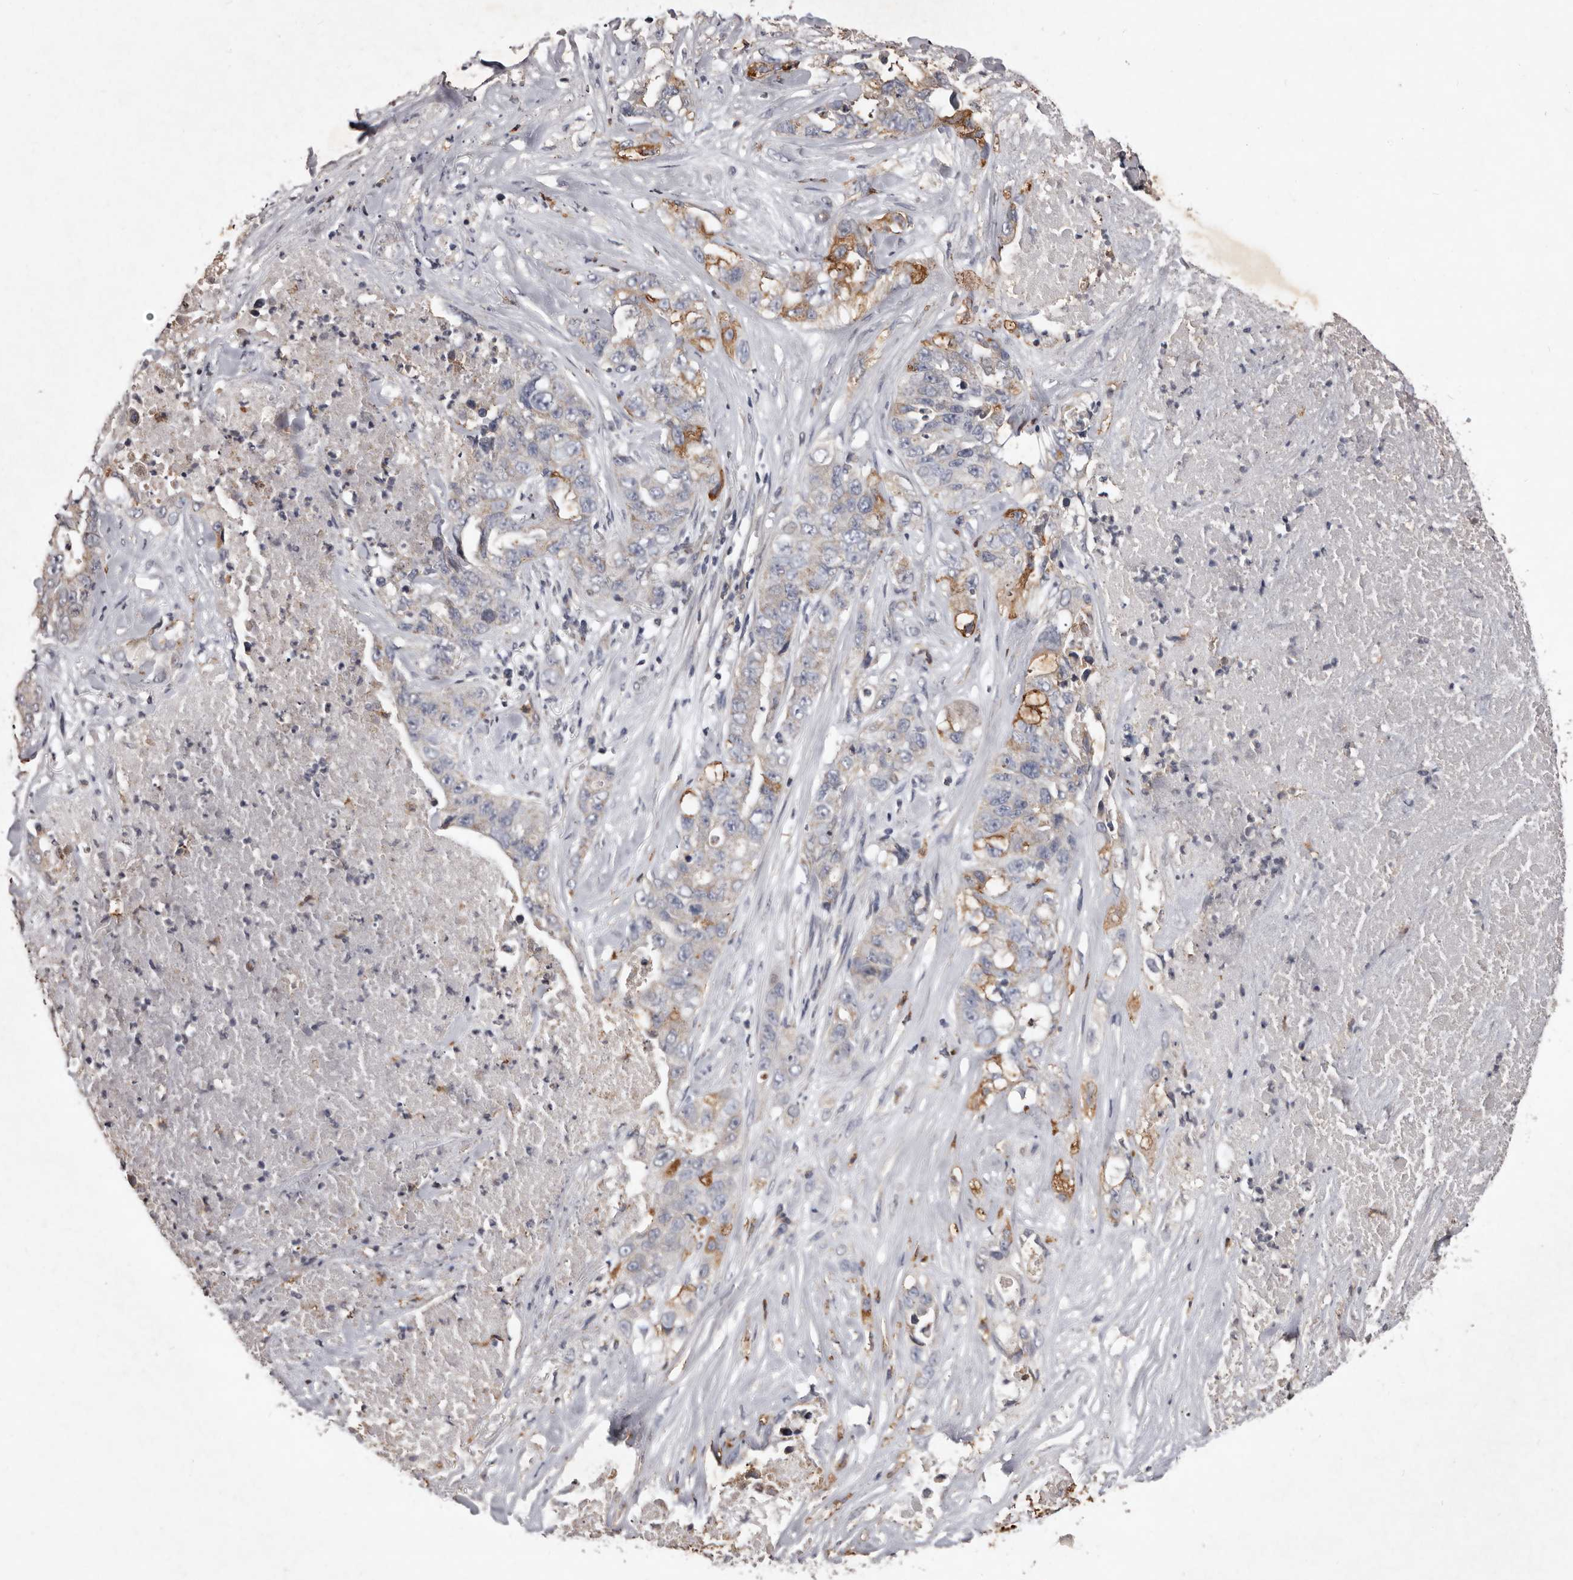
{"staining": {"intensity": "moderate", "quantity": "<25%", "location": "cytoplasmic/membranous"}, "tissue": "lung cancer", "cell_type": "Tumor cells", "image_type": "cancer", "snomed": [{"axis": "morphology", "description": "Adenocarcinoma, NOS"}, {"axis": "topography", "description": "Lung"}], "caption": "Lung cancer (adenocarcinoma) stained with immunohistochemistry (IHC) shows moderate cytoplasmic/membranous positivity in about <25% of tumor cells.", "gene": "CXCL14", "patient": {"sex": "female", "age": 51}}